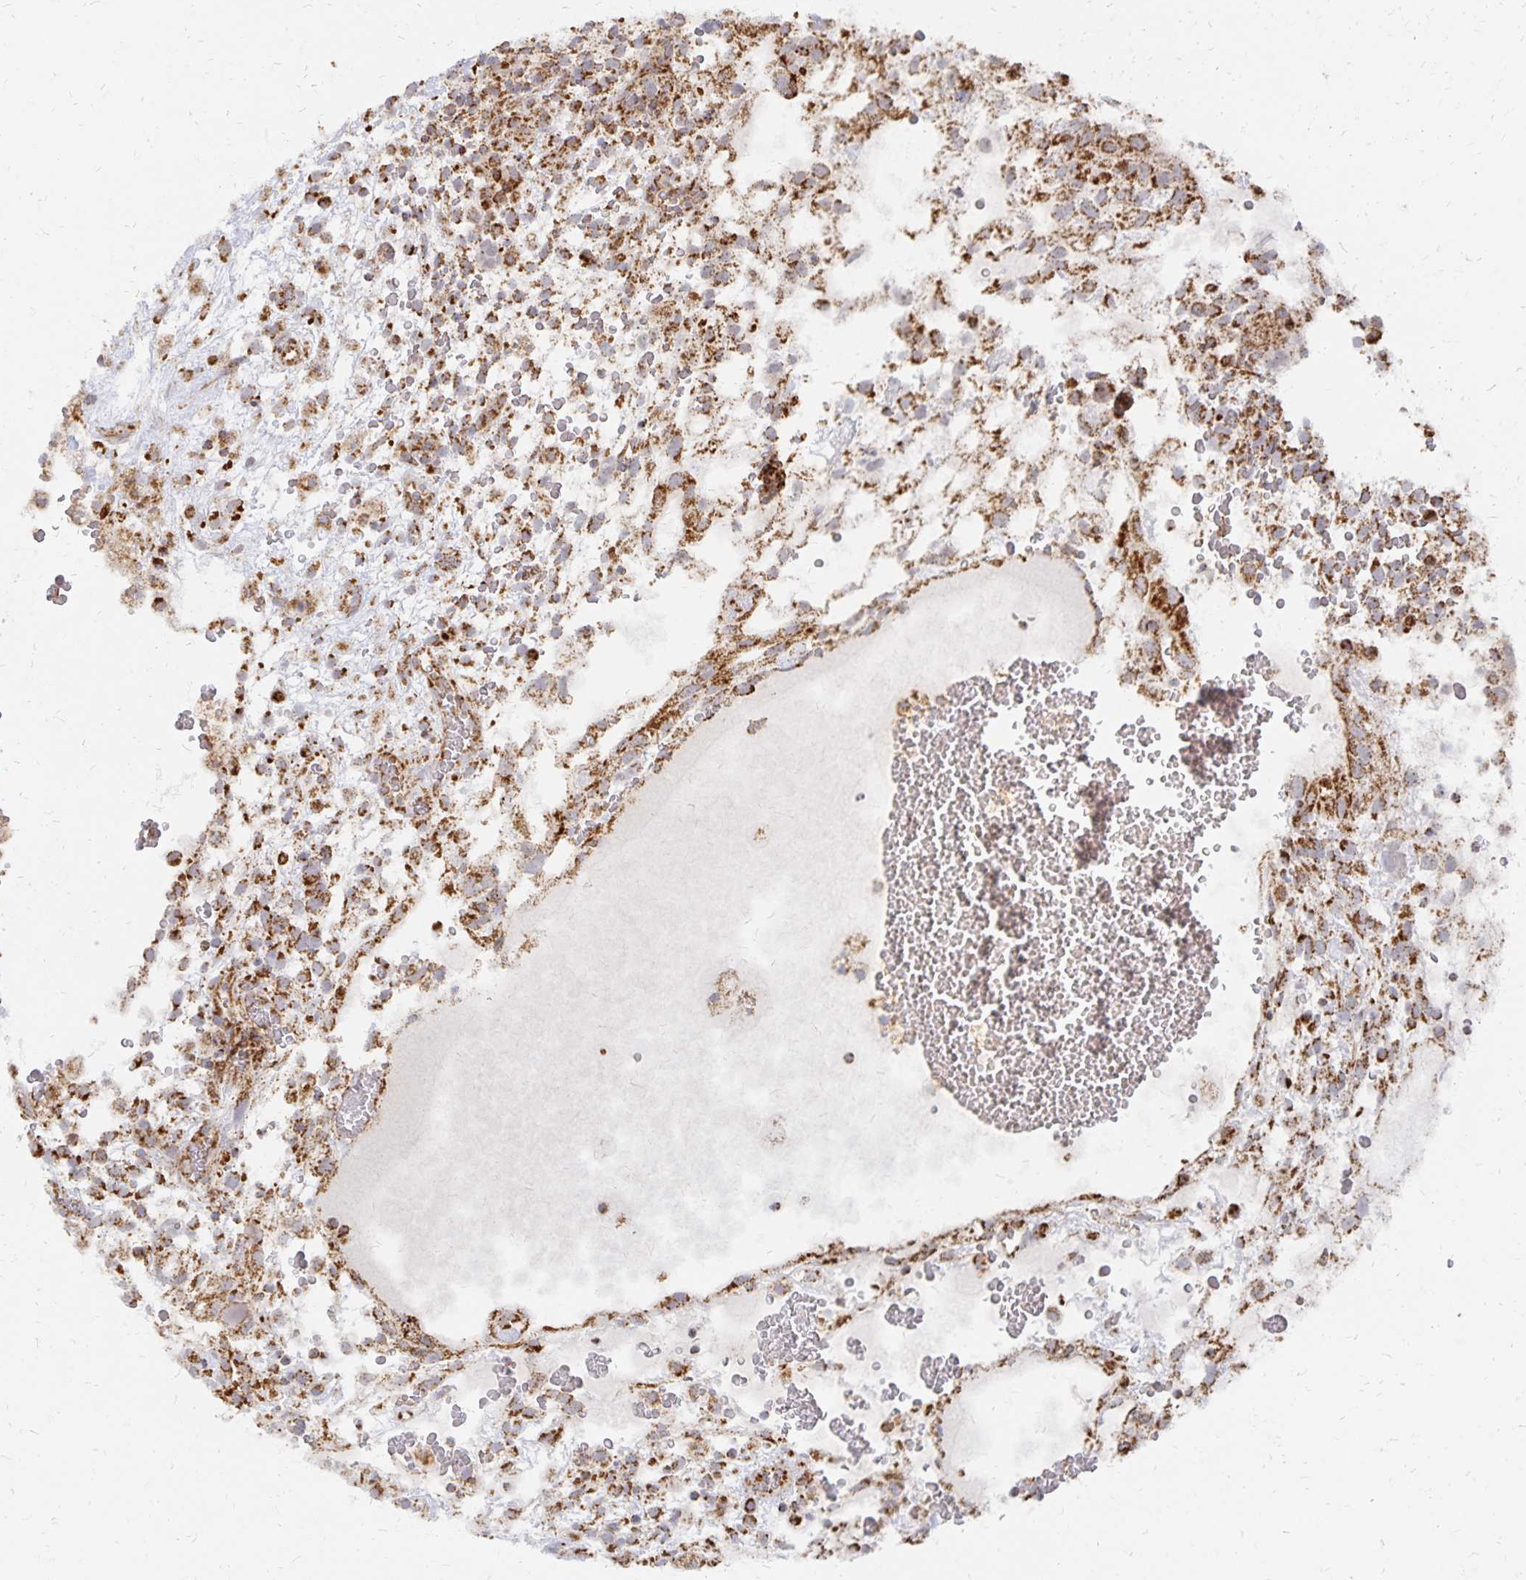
{"staining": {"intensity": "moderate", "quantity": ">75%", "location": "cytoplasmic/membranous"}, "tissue": "testis cancer", "cell_type": "Tumor cells", "image_type": "cancer", "snomed": [{"axis": "morphology", "description": "Normal tissue, NOS"}, {"axis": "morphology", "description": "Carcinoma, Embryonal, NOS"}, {"axis": "topography", "description": "Testis"}], "caption": "Tumor cells exhibit moderate cytoplasmic/membranous positivity in approximately >75% of cells in embryonal carcinoma (testis).", "gene": "STOML2", "patient": {"sex": "male", "age": 32}}